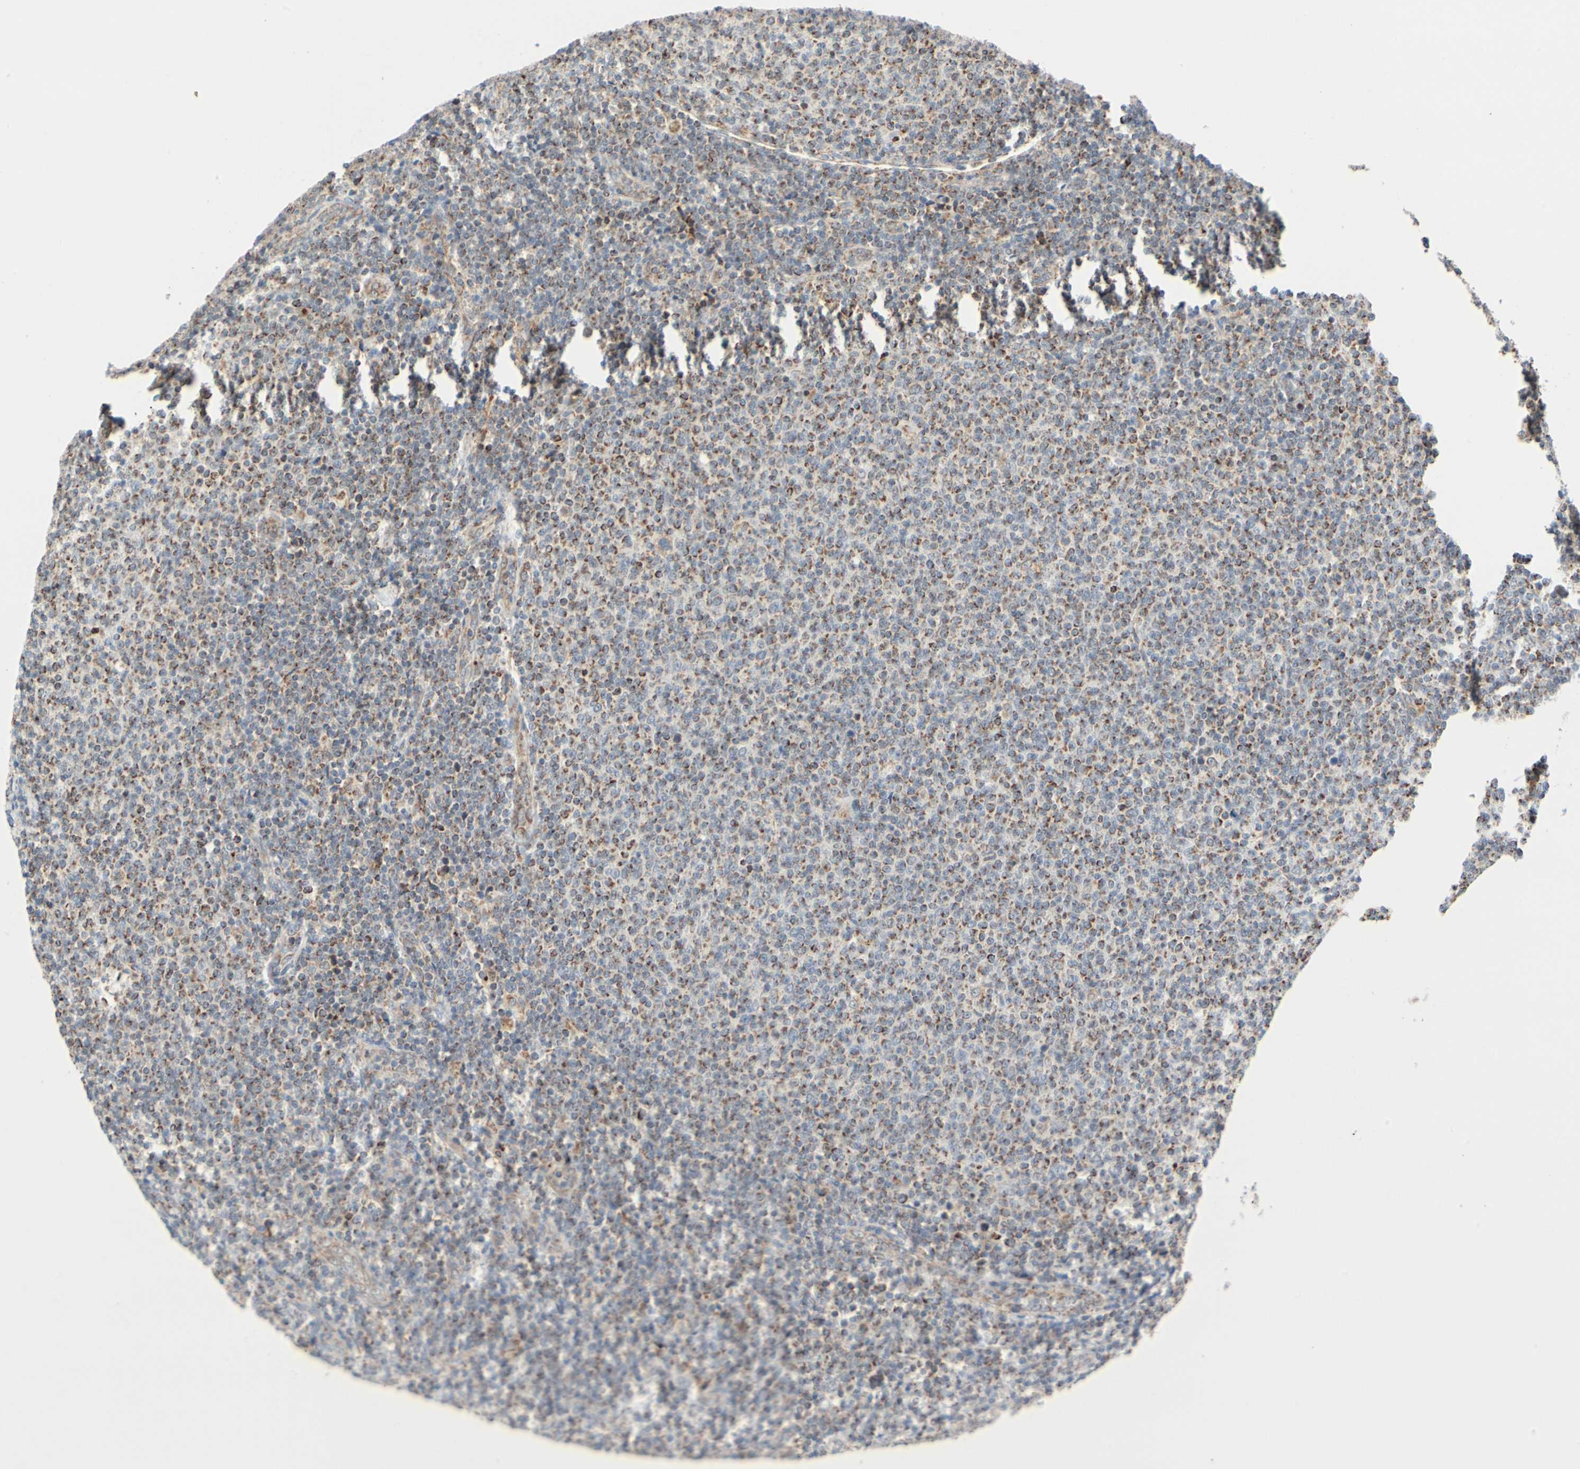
{"staining": {"intensity": "moderate", "quantity": "<25%", "location": "cytoplasmic/membranous"}, "tissue": "lymphoma", "cell_type": "Tumor cells", "image_type": "cancer", "snomed": [{"axis": "morphology", "description": "Malignant lymphoma, non-Hodgkin's type, Low grade"}, {"axis": "topography", "description": "Lymph node"}], "caption": "Lymphoma tissue reveals moderate cytoplasmic/membranous staining in about <25% of tumor cells, visualized by immunohistochemistry.", "gene": "SFXN3", "patient": {"sex": "male", "age": 66}}